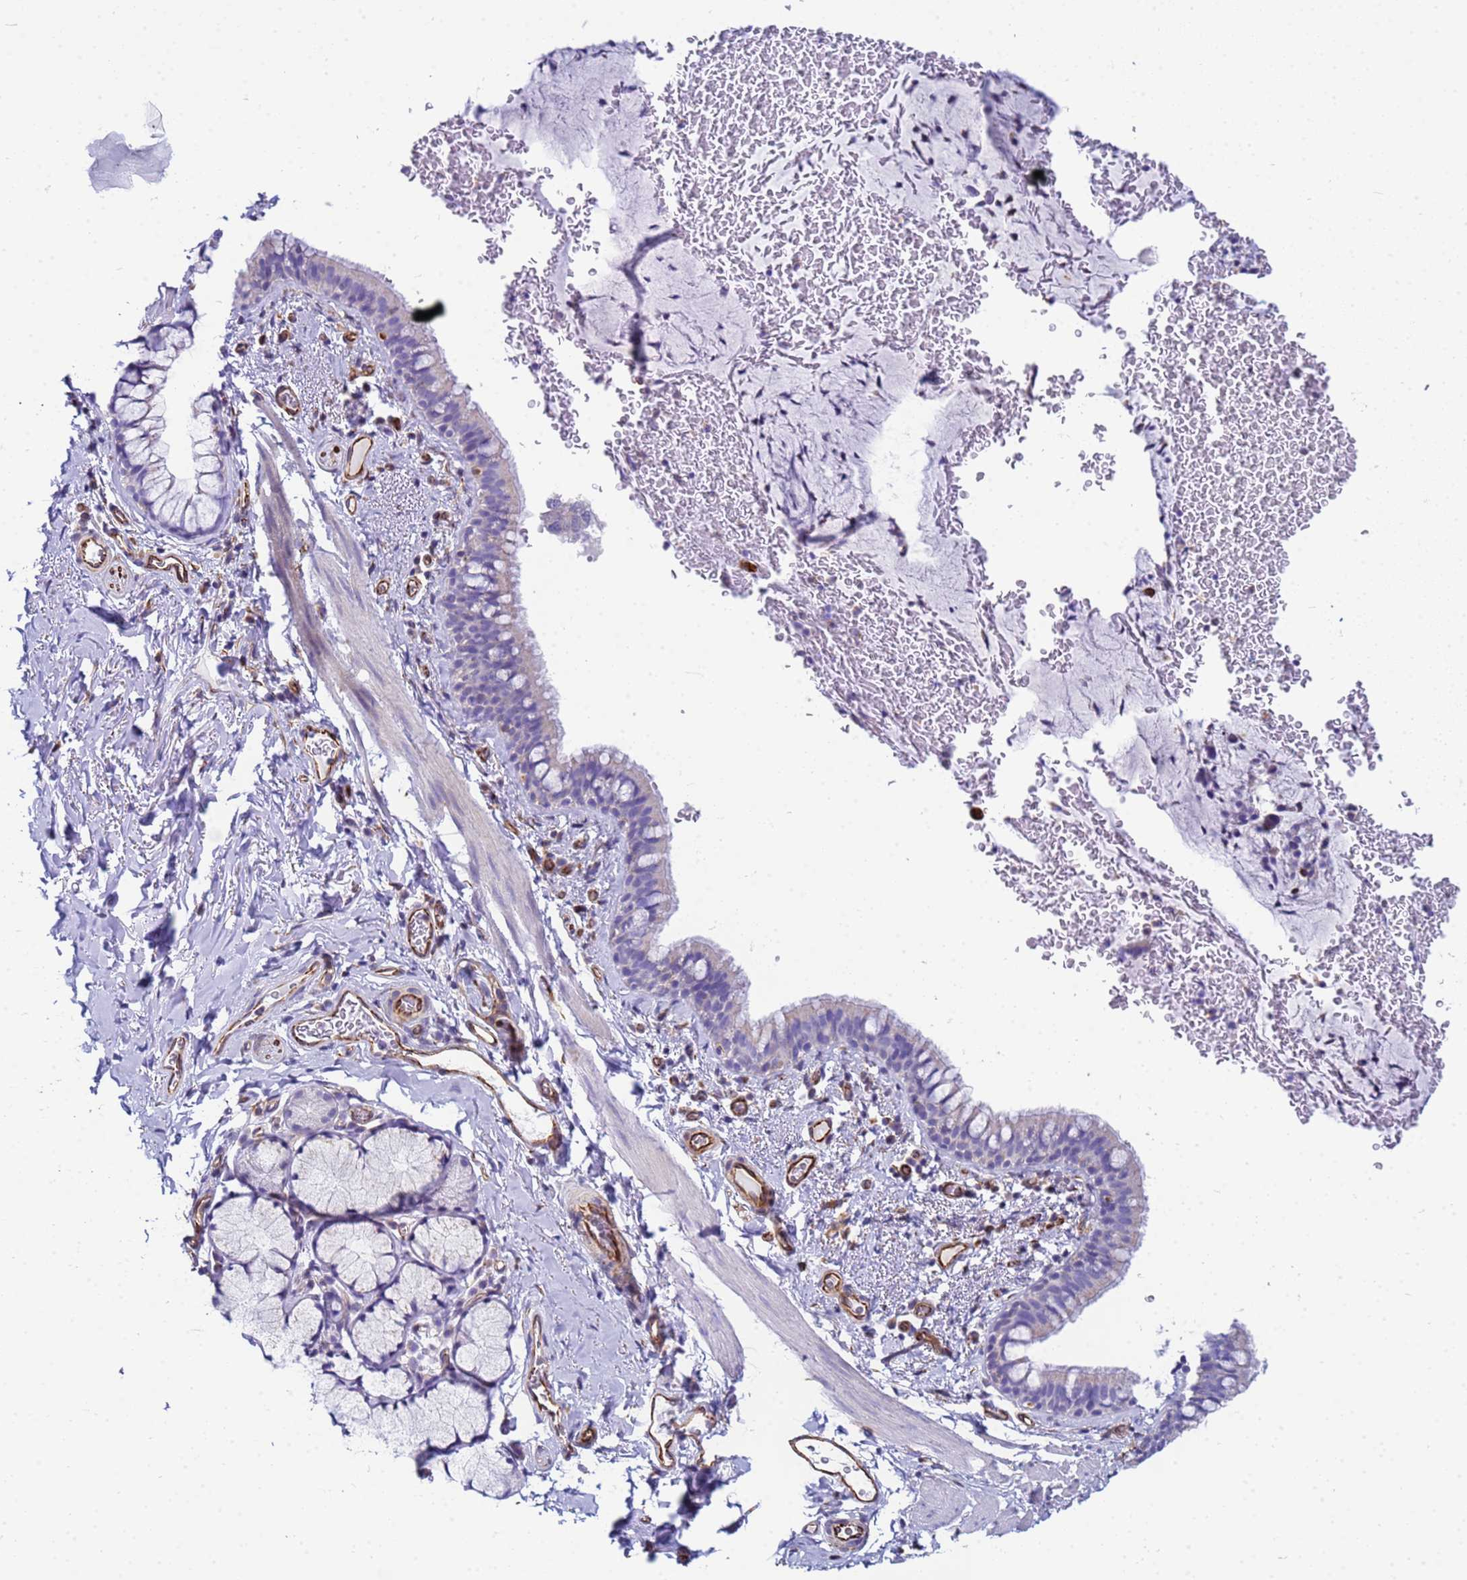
{"staining": {"intensity": "negative", "quantity": "none", "location": "none"}, "tissue": "bronchus", "cell_type": "Respiratory epithelial cells", "image_type": "normal", "snomed": [{"axis": "morphology", "description": "Normal tissue, NOS"}, {"axis": "topography", "description": "Cartilage tissue"}, {"axis": "topography", "description": "Bronchus"}], "caption": "Immunohistochemistry histopathology image of benign bronchus: bronchus stained with DAB (3,3'-diaminobenzidine) displays no significant protein staining in respiratory epithelial cells.", "gene": "UBXN2B", "patient": {"sex": "female", "age": 36}}